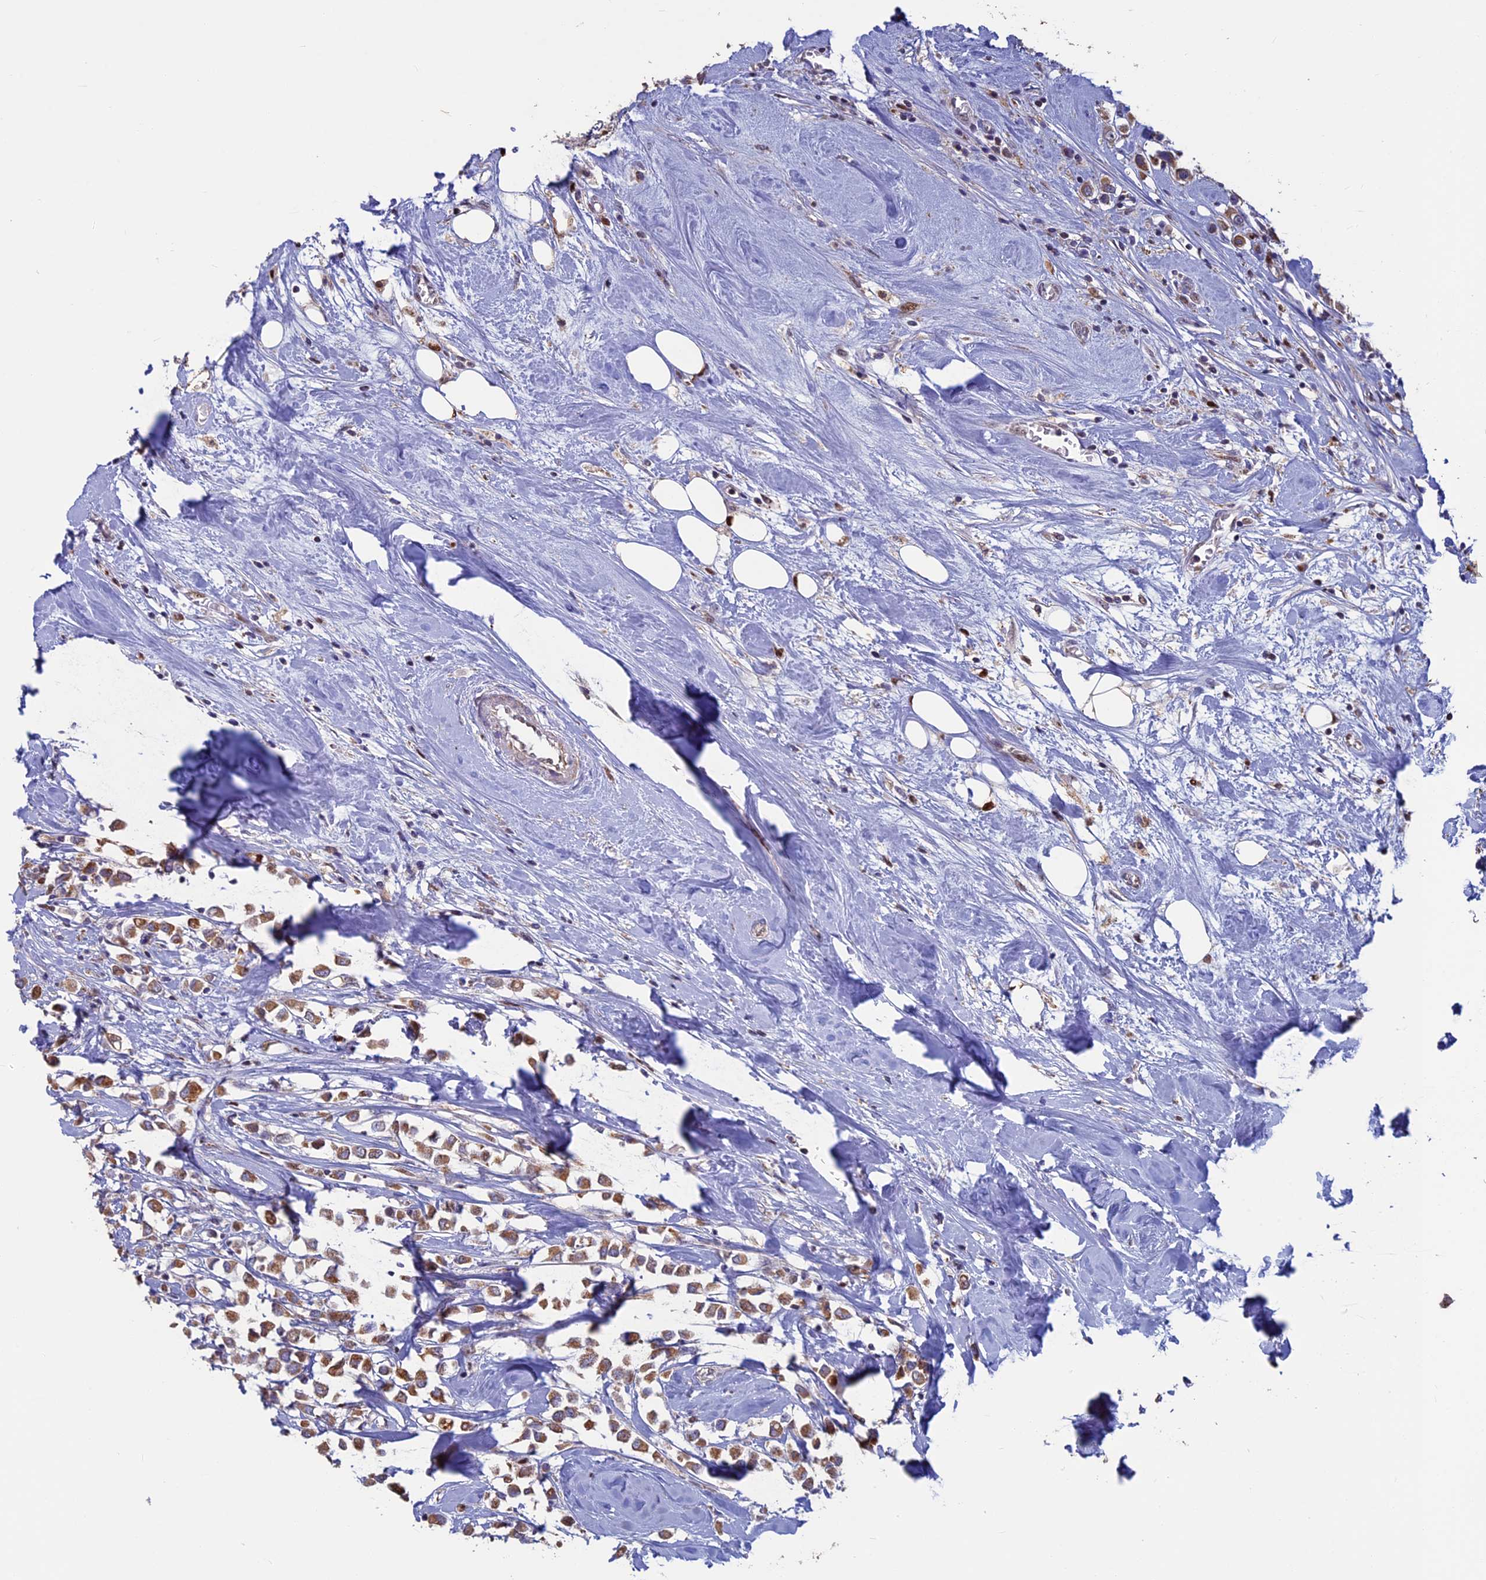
{"staining": {"intensity": "moderate", "quantity": ">75%", "location": "cytoplasmic/membranous"}, "tissue": "breast cancer", "cell_type": "Tumor cells", "image_type": "cancer", "snomed": [{"axis": "morphology", "description": "Duct carcinoma"}, {"axis": "topography", "description": "Breast"}], "caption": "This is an image of IHC staining of infiltrating ductal carcinoma (breast), which shows moderate positivity in the cytoplasmic/membranous of tumor cells.", "gene": "ACSS1", "patient": {"sex": "female", "age": 61}}